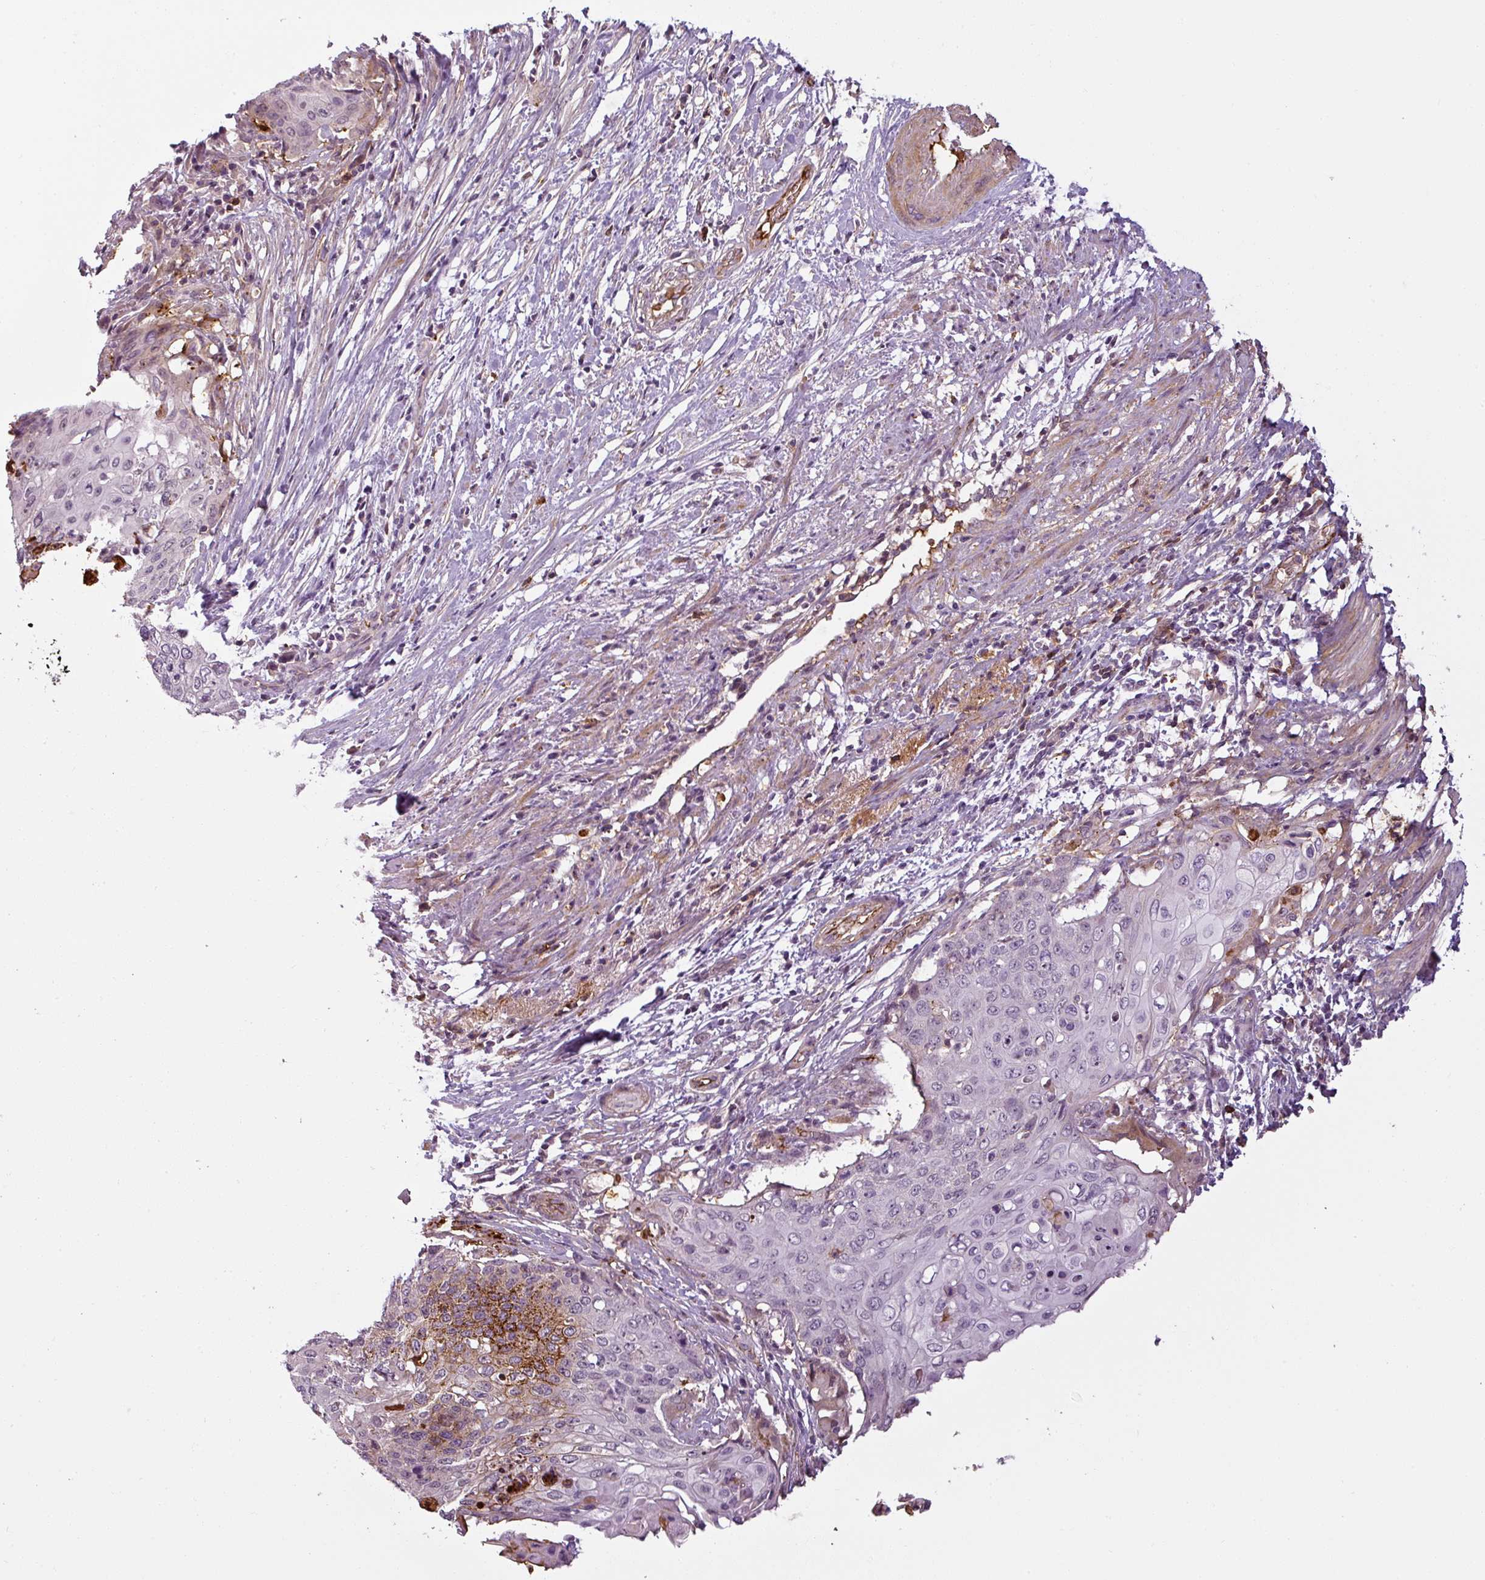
{"staining": {"intensity": "moderate", "quantity": "<25%", "location": "cytoplasmic/membranous"}, "tissue": "cervical cancer", "cell_type": "Tumor cells", "image_type": "cancer", "snomed": [{"axis": "morphology", "description": "Squamous cell carcinoma, NOS"}, {"axis": "topography", "description": "Cervix"}], "caption": "This is an image of IHC staining of cervical cancer, which shows moderate staining in the cytoplasmic/membranous of tumor cells.", "gene": "APOC1", "patient": {"sex": "female", "age": 39}}